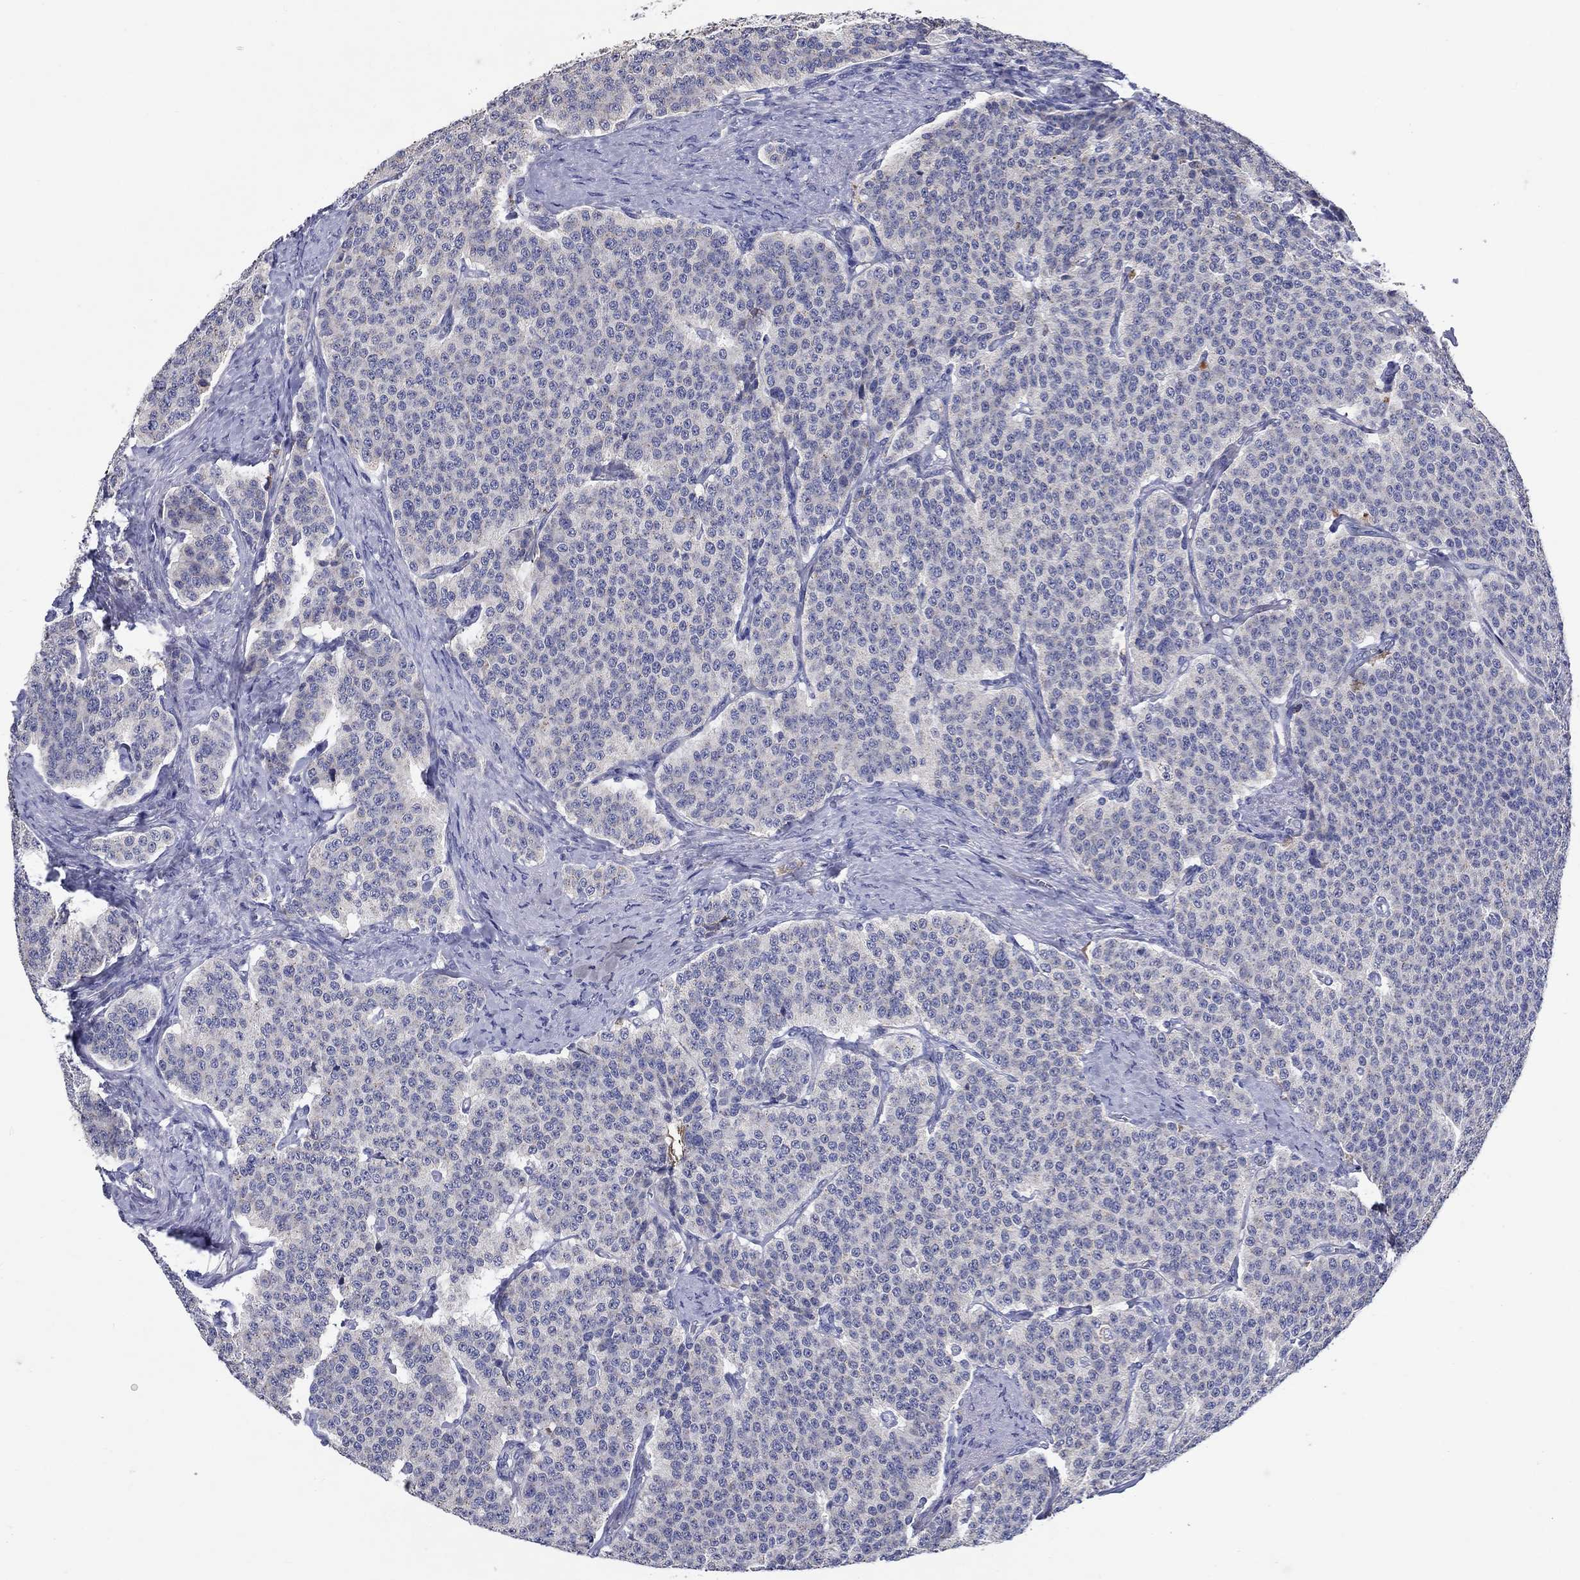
{"staining": {"intensity": "negative", "quantity": "none", "location": "none"}, "tissue": "carcinoid", "cell_type": "Tumor cells", "image_type": "cancer", "snomed": [{"axis": "morphology", "description": "Carcinoid, malignant, NOS"}, {"axis": "topography", "description": "Small intestine"}], "caption": "An immunohistochemistry photomicrograph of malignant carcinoid is shown. There is no staining in tumor cells of malignant carcinoid.", "gene": "PROZ", "patient": {"sex": "female", "age": 58}}